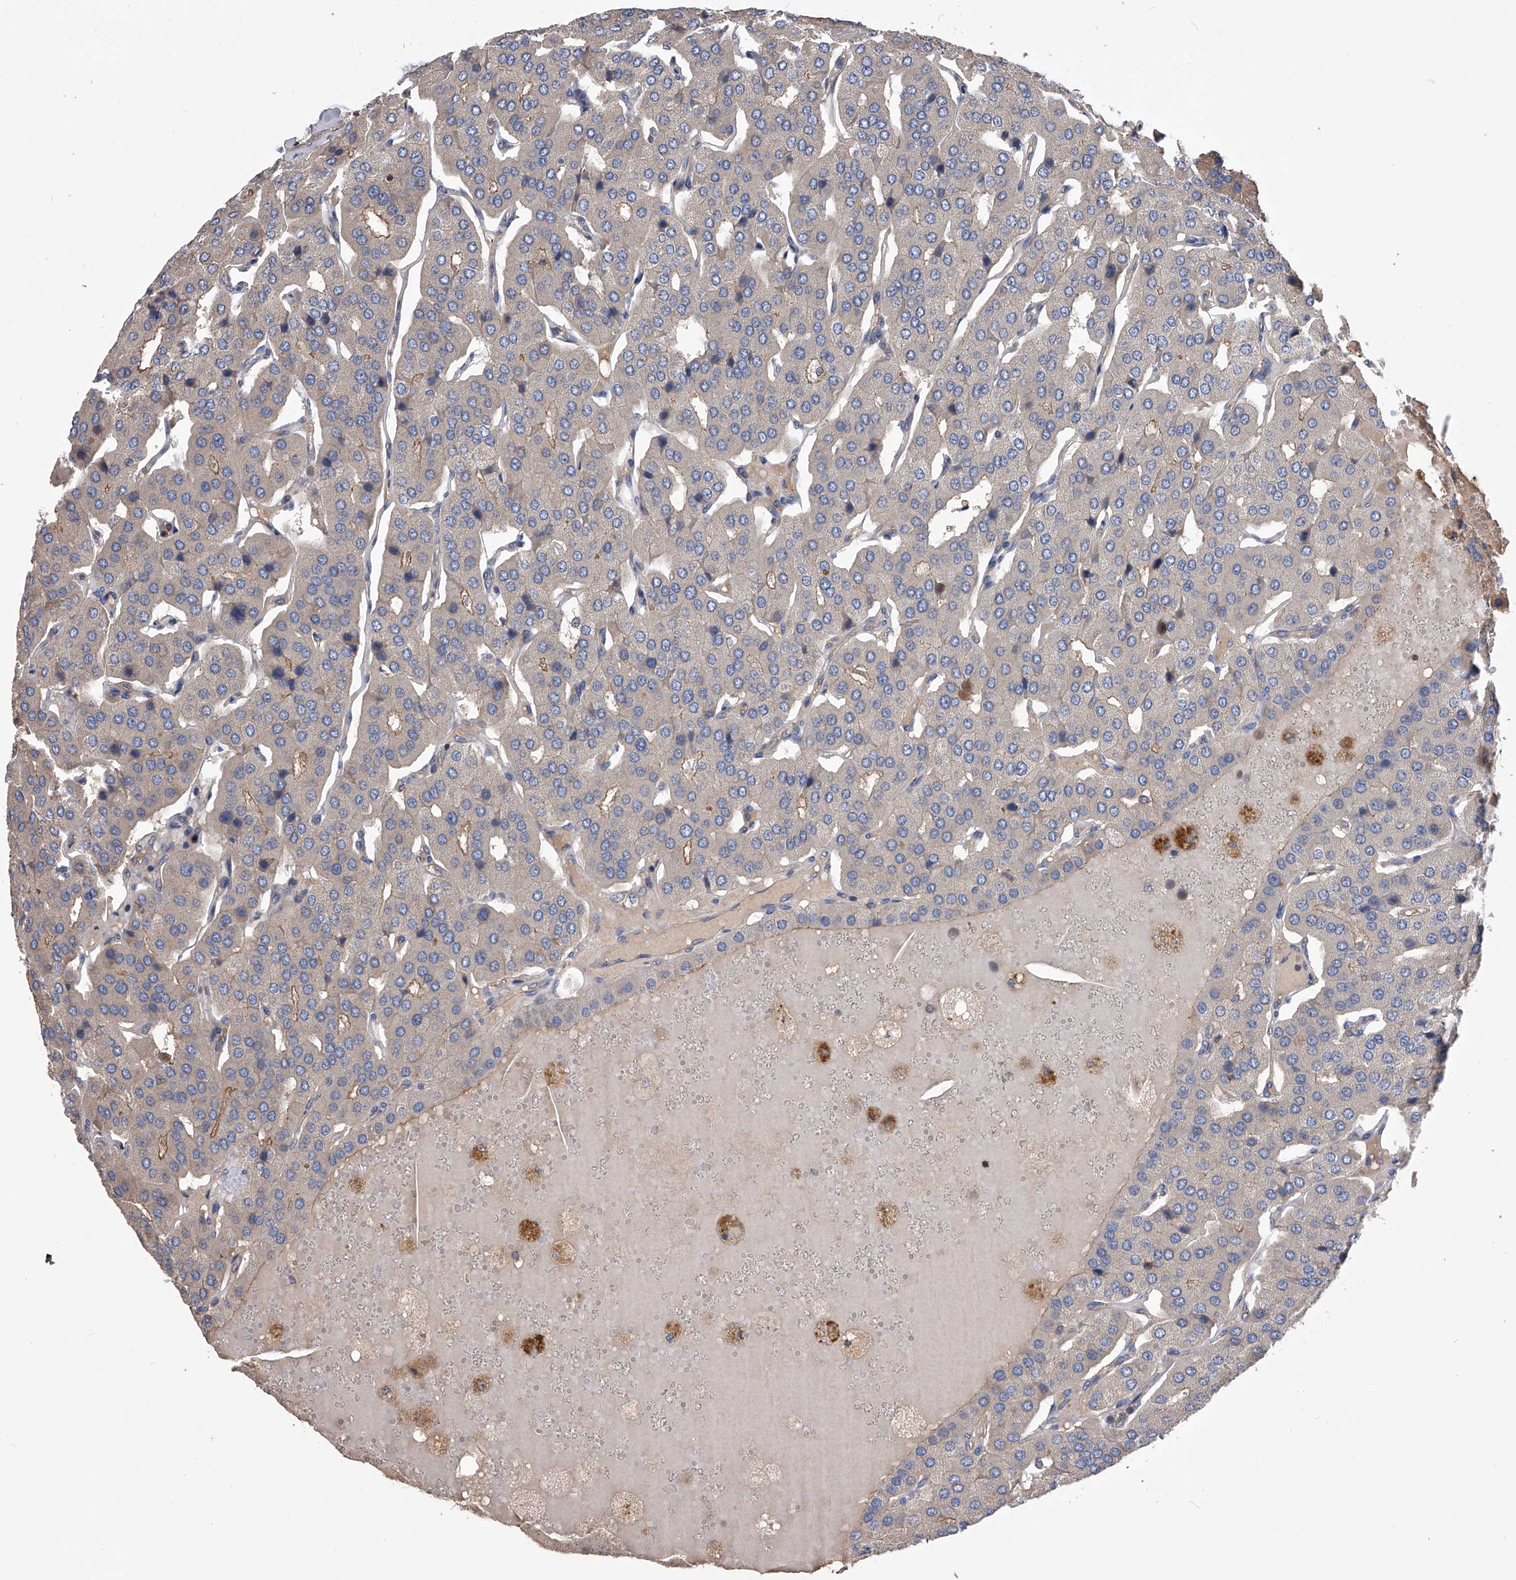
{"staining": {"intensity": "moderate", "quantity": "<25%", "location": "cytoplasmic/membranous"}, "tissue": "parathyroid gland", "cell_type": "Glandular cells", "image_type": "normal", "snomed": [{"axis": "morphology", "description": "Normal tissue, NOS"}, {"axis": "morphology", "description": "Adenoma, NOS"}, {"axis": "topography", "description": "Parathyroid gland"}], "caption": "Moderate cytoplasmic/membranous expression for a protein is identified in approximately <25% of glandular cells of unremarkable parathyroid gland using immunohistochemistry.", "gene": "CUL7", "patient": {"sex": "female", "age": 86}}